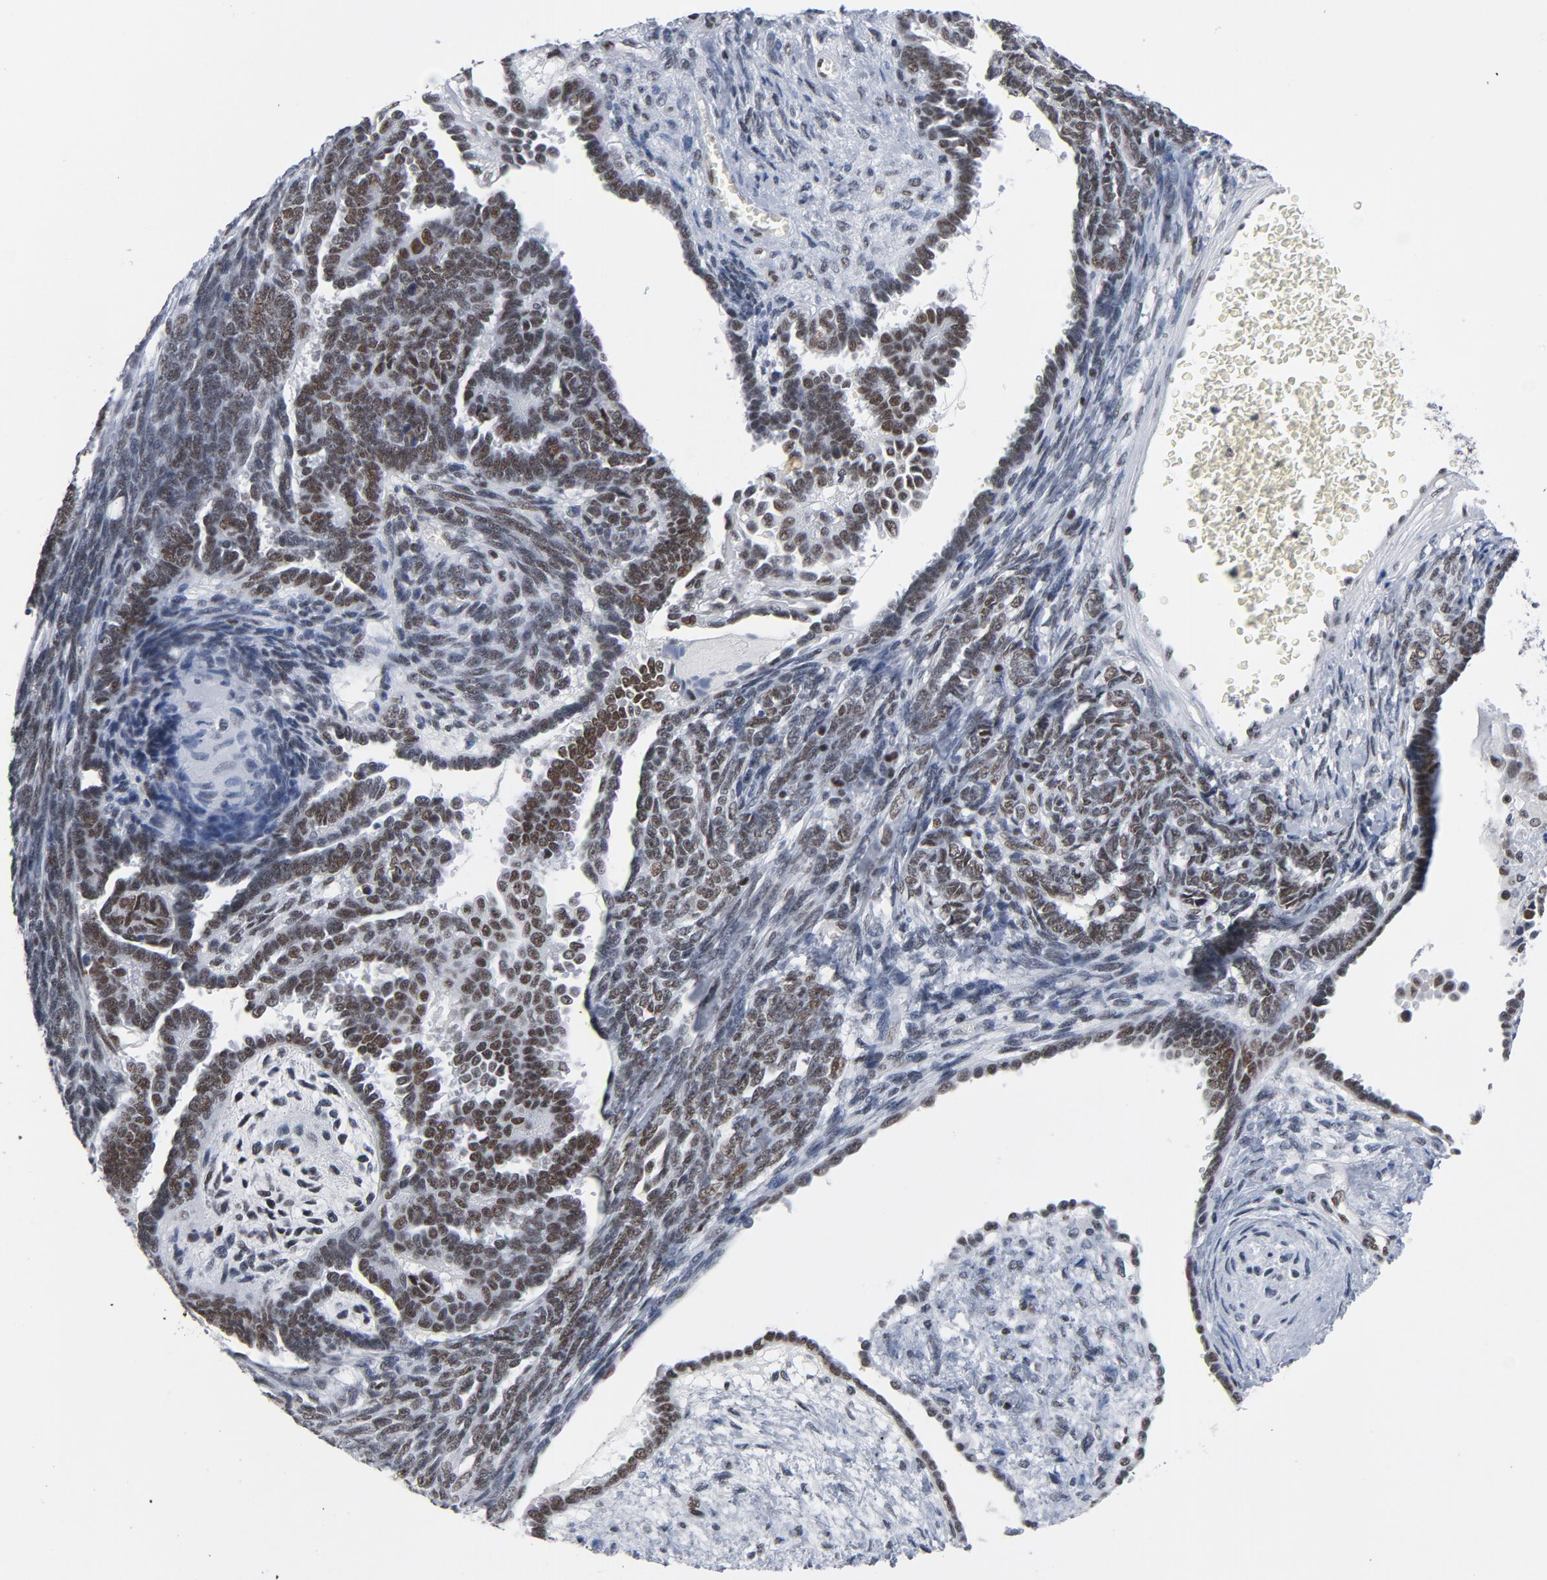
{"staining": {"intensity": "moderate", "quantity": ">75%", "location": "nuclear"}, "tissue": "endometrial cancer", "cell_type": "Tumor cells", "image_type": "cancer", "snomed": [{"axis": "morphology", "description": "Neoplasm, malignant, NOS"}, {"axis": "topography", "description": "Endometrium"}], "caption": "Protein positivity by immunohistochemistry shows moderate nuclear expression in about >75% of tumor cells in neoplasm (malignant) (endometrial).", "gene": "CSTF2", "patient": {"sex": "female", "age": 74}}